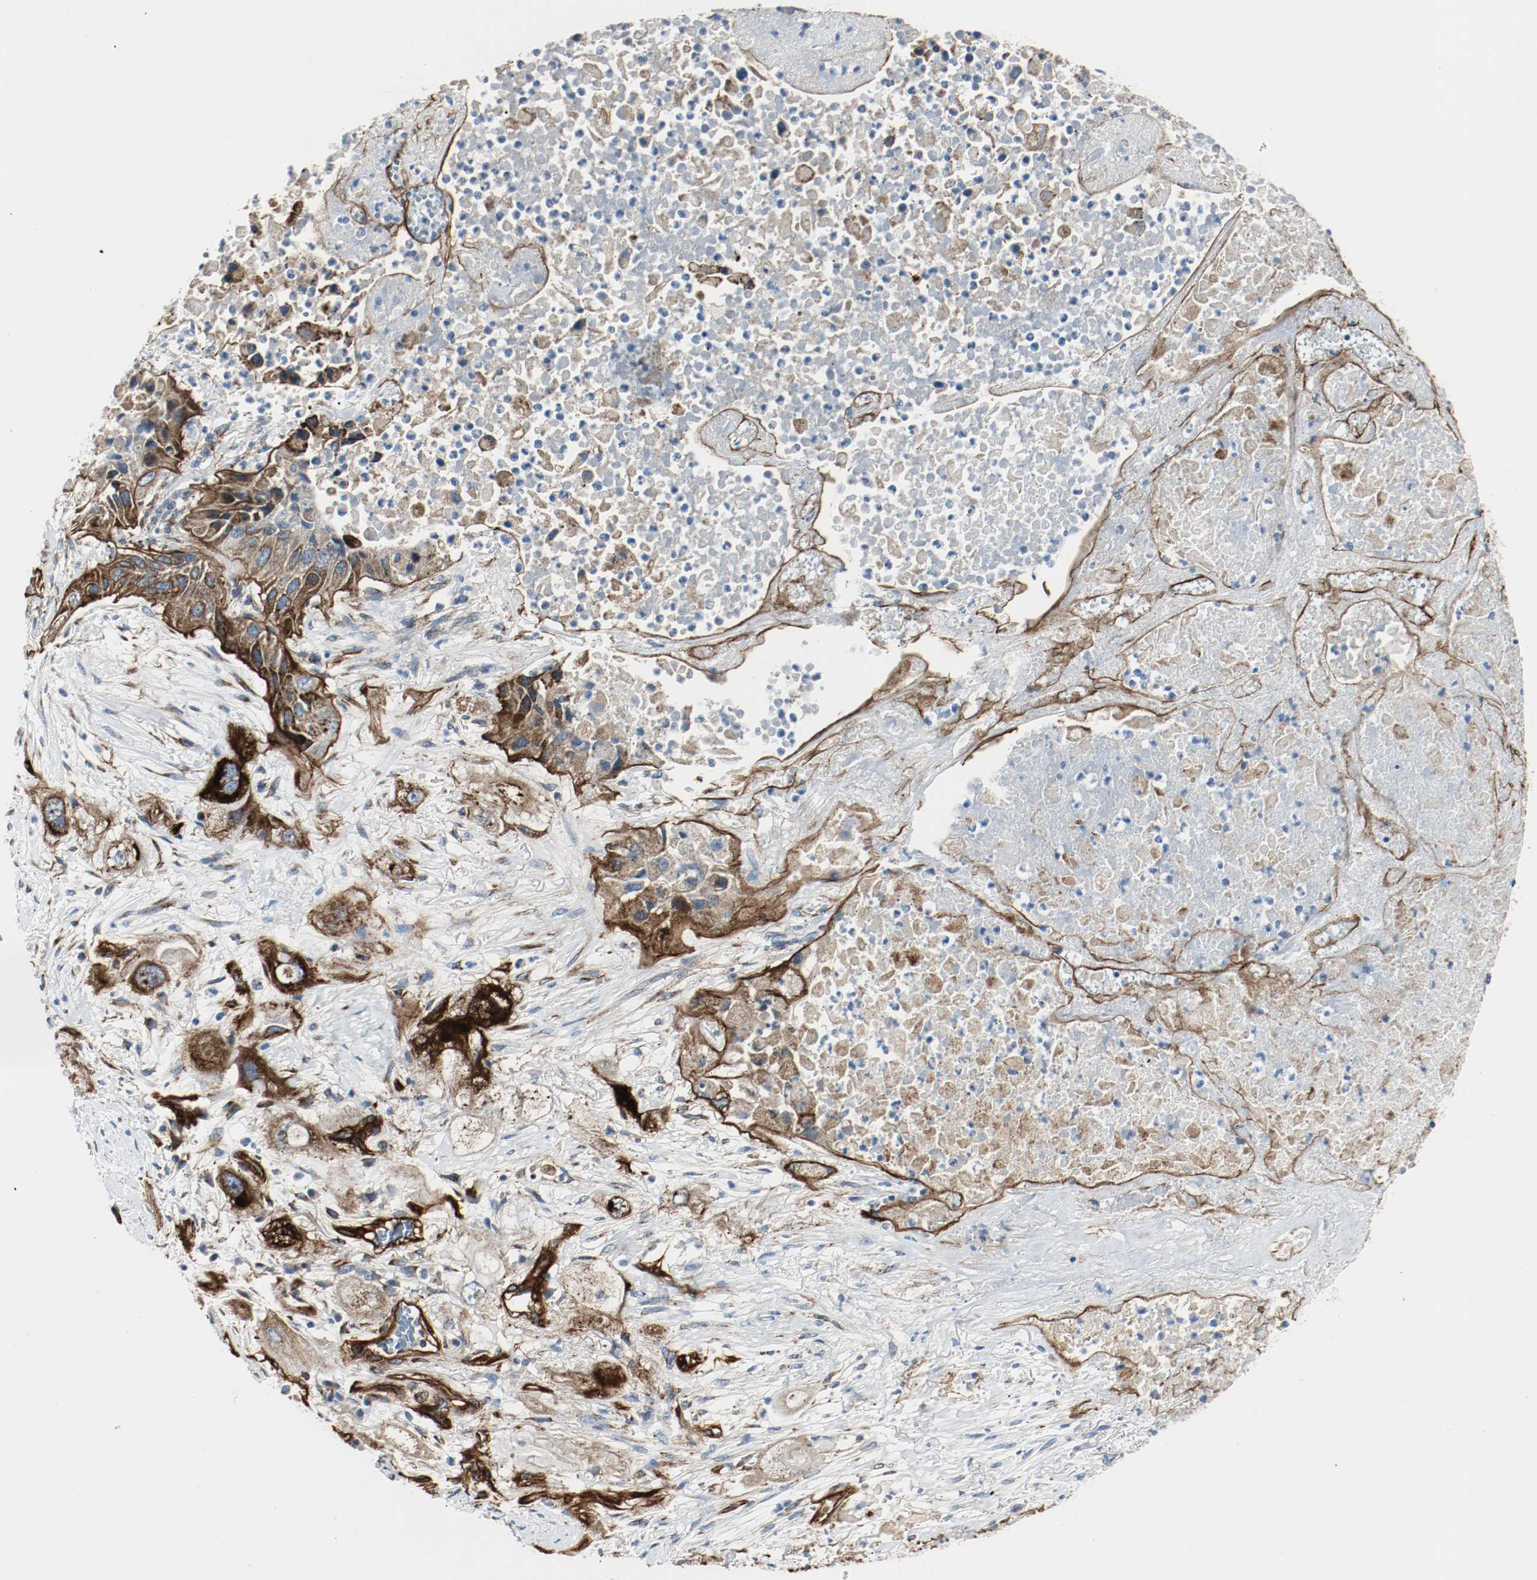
{"staining": {"intensity": "strong", "quantity": "25%-75%", "location": "cytoplasmic/membranous"}, "tissue": "lung cancer", "cell_type": "Tumor cells", "image_type": "cancer", "snomed": [{"axis": "morphology", "description": "Squamous cell carcinoma, NOS"}, {"axis": "topography", "description": "Lung"}], "caption": "Lung cancer tissue reveals strong cytoplasmic/membranous positivity in approximately 25%-75% of tumor cells, visualized by immunohistochemistry. The staining was performed using DAB (3,3'-diaminobenzidine), with brown indicating positive protein expression. Nuclei are stained blue with hematoxylin.", "gene": "LAMB1", "patient": {"sex": "female", "age": 76}}